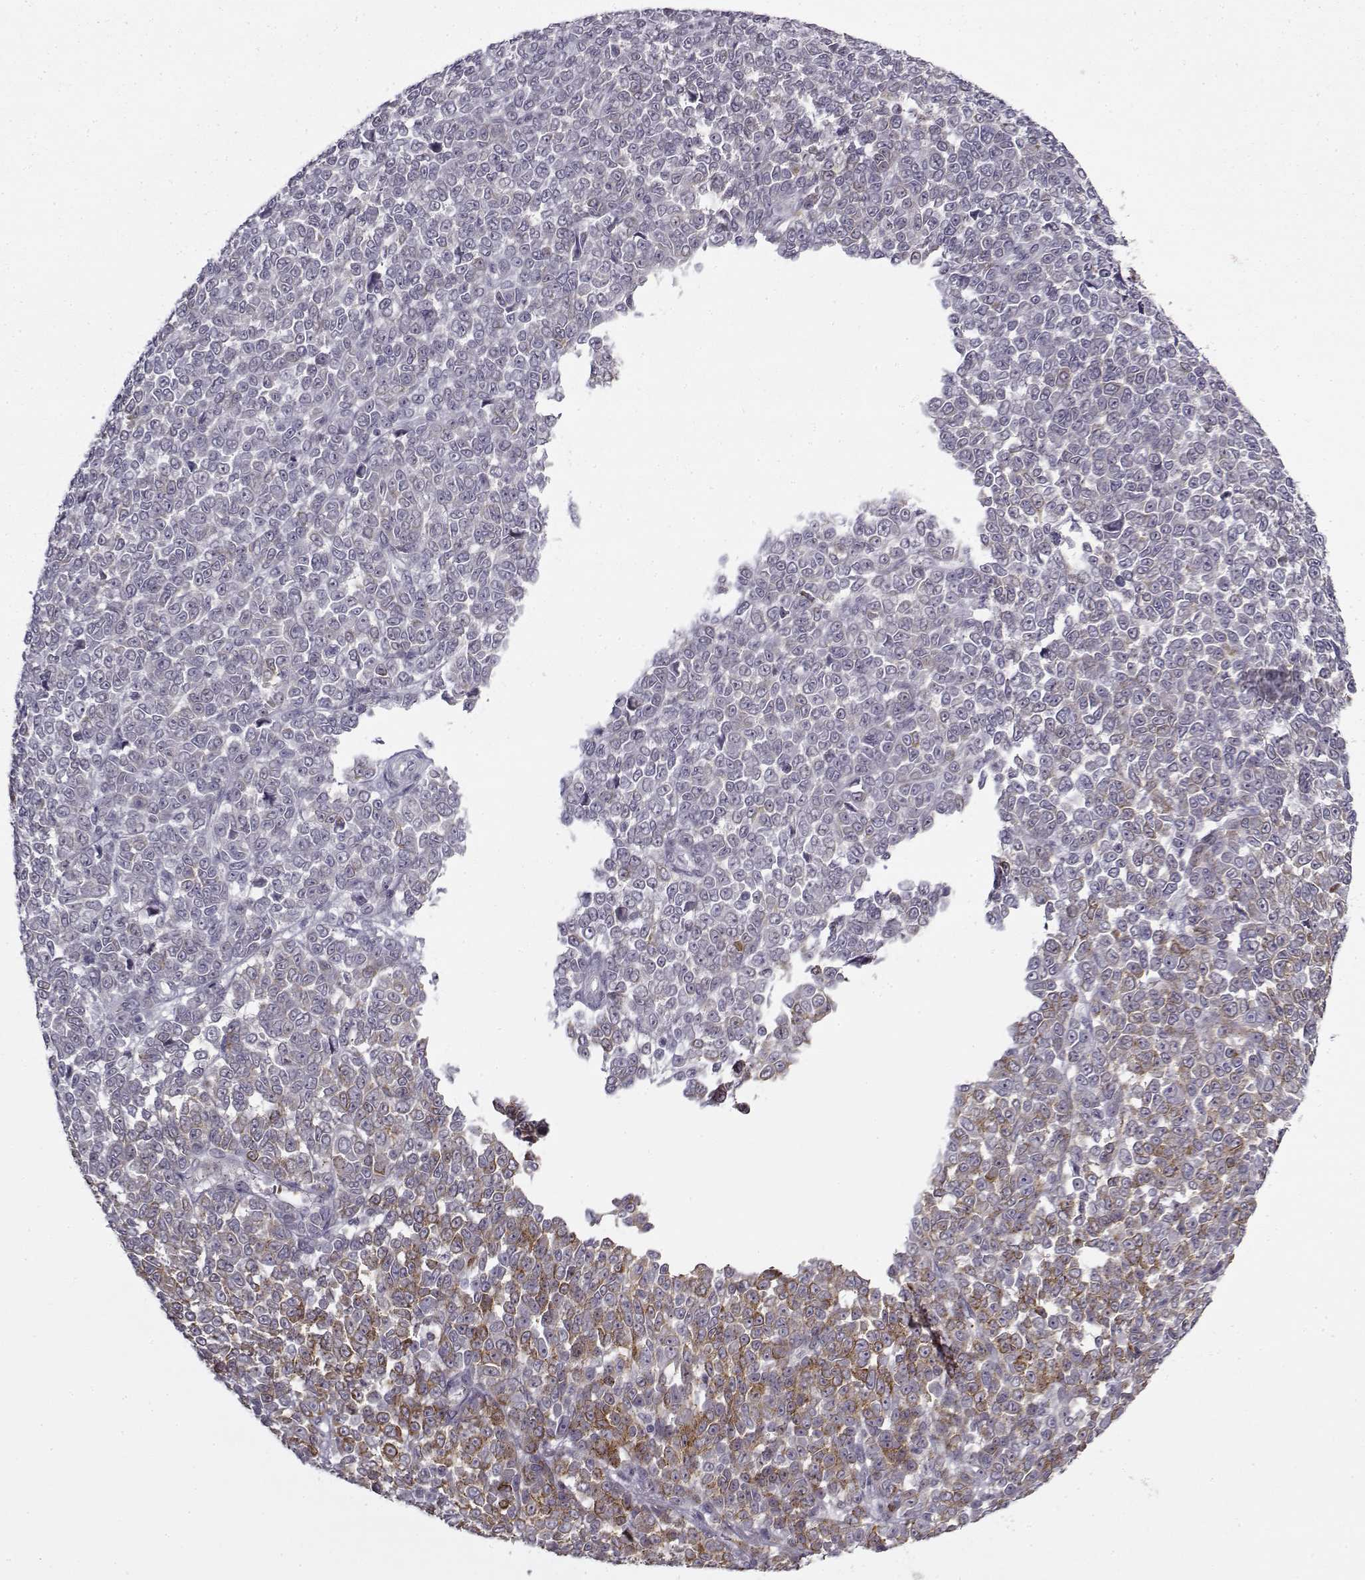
{"staining": {"intensity": "moderate", "quantity": "<25%", "location": "cytoplasmic/membranous"}, "tissue": "melanoma", "cell_type": "Tumor cells", "image_type": "cancer", "snomed": [{"axis": "morphology", "description": "Malignant melanoma, NOS"}, {"axis": "topography", "description": "Skin"}], "caption": "DAB (3,3'-diaminobenzidine) immunohistochemical staining of human melanoma exhibits moderate cytoplasmic/membranous protein expression in approximately <25% of tumor cells.", "gene": "SNCA", "patient": {"sex": "female", "age": 95}}